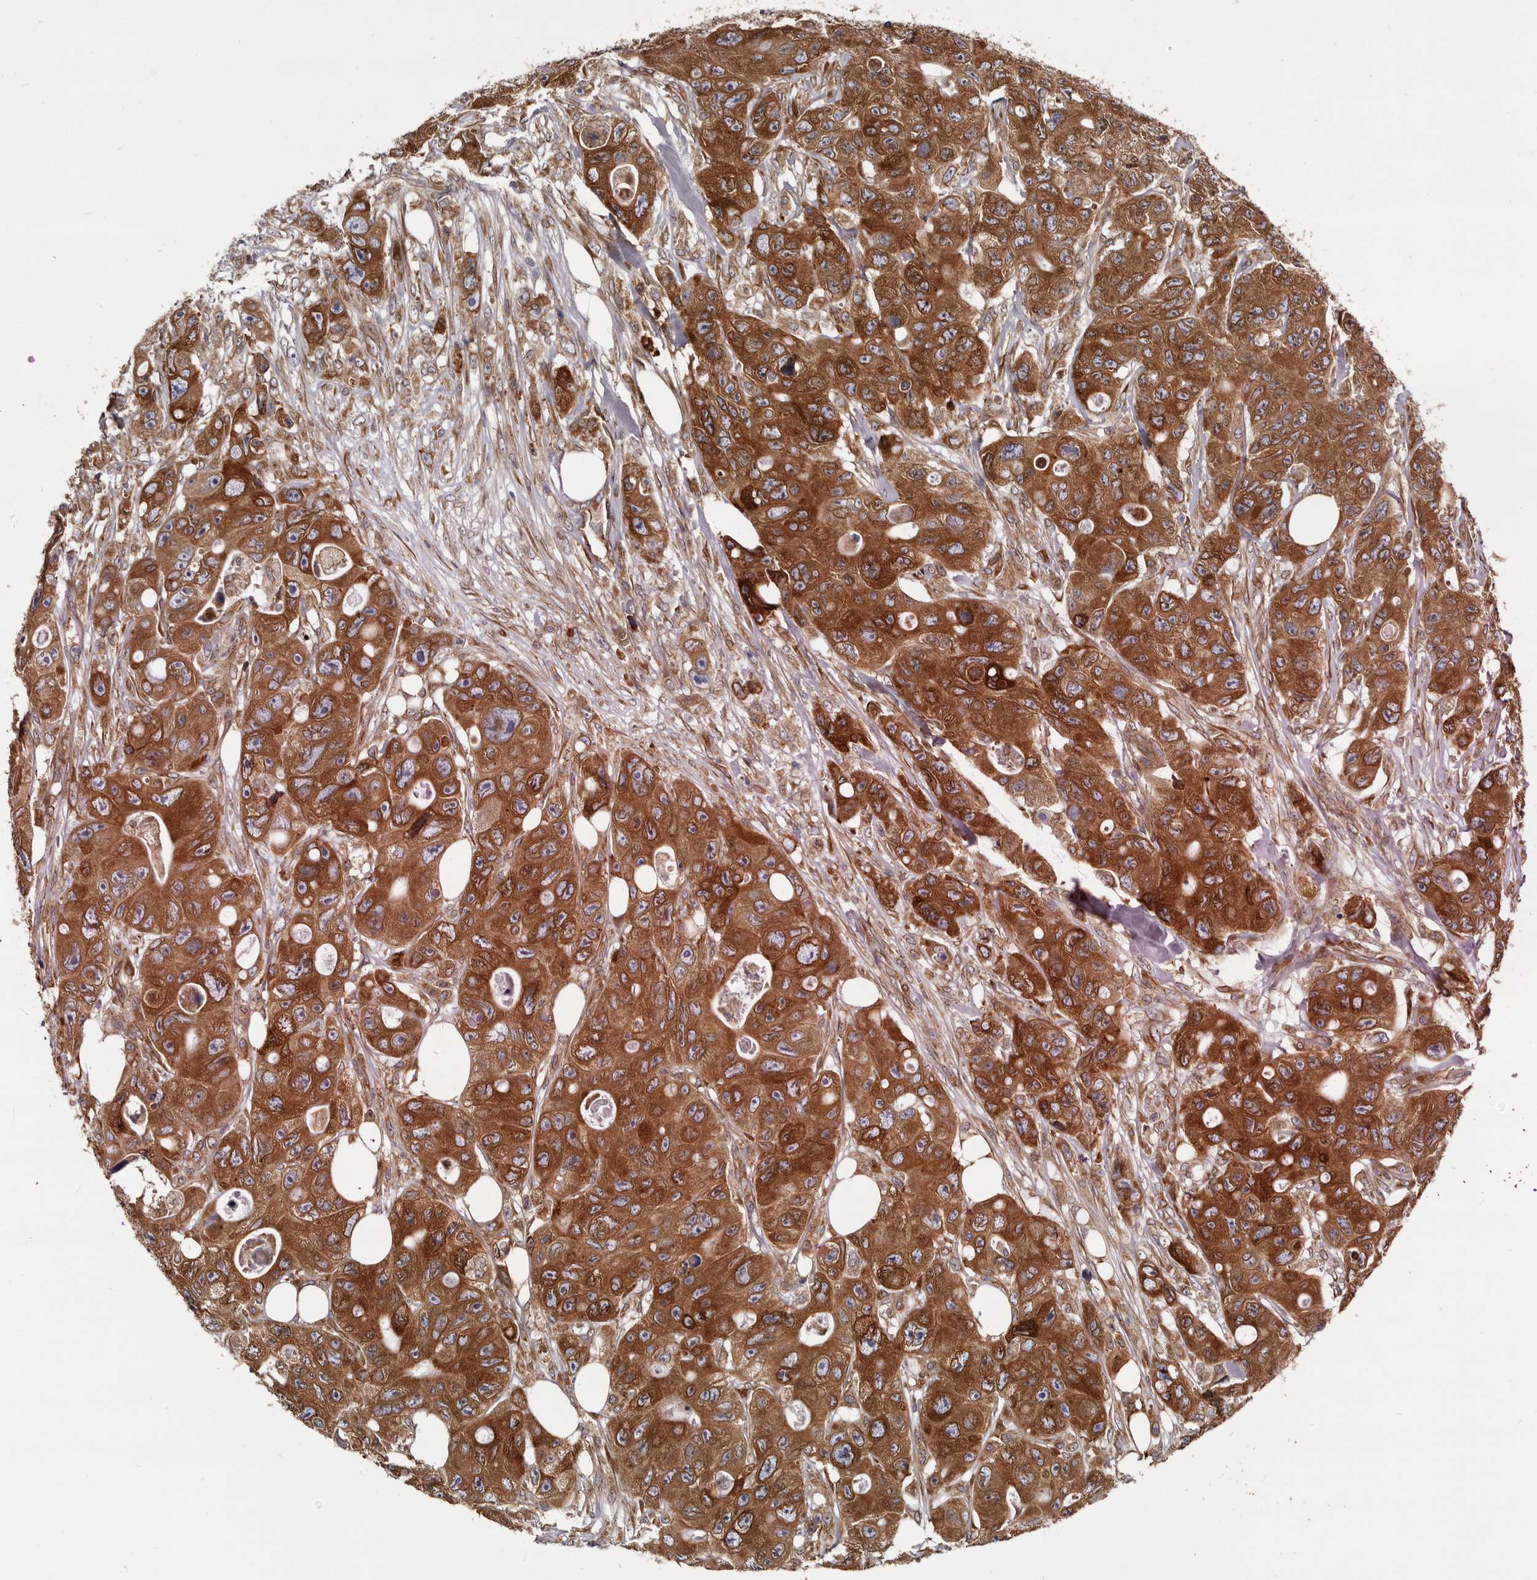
{"staining": {"intensity": "strong", "quantity": ">75%", "location": "cytoplasmic/membranous"}, "tissue": "colorectal cancer", "cell_type": "Tumor cells", "image_type": "cancer", "snomed": [{"axis": "morphology", "description": "Adenocarcinoma, NOS"}, {"axis": "topography", "description": "Colon"}], "caption": "The immunohistochemical stain shows strong cytoplasmic/membranous positivity in tumor cells of colorectal adenocarcinoma tissue.", "gene": "C4orf3", "patient": {"sex": "female", "age": 46}}